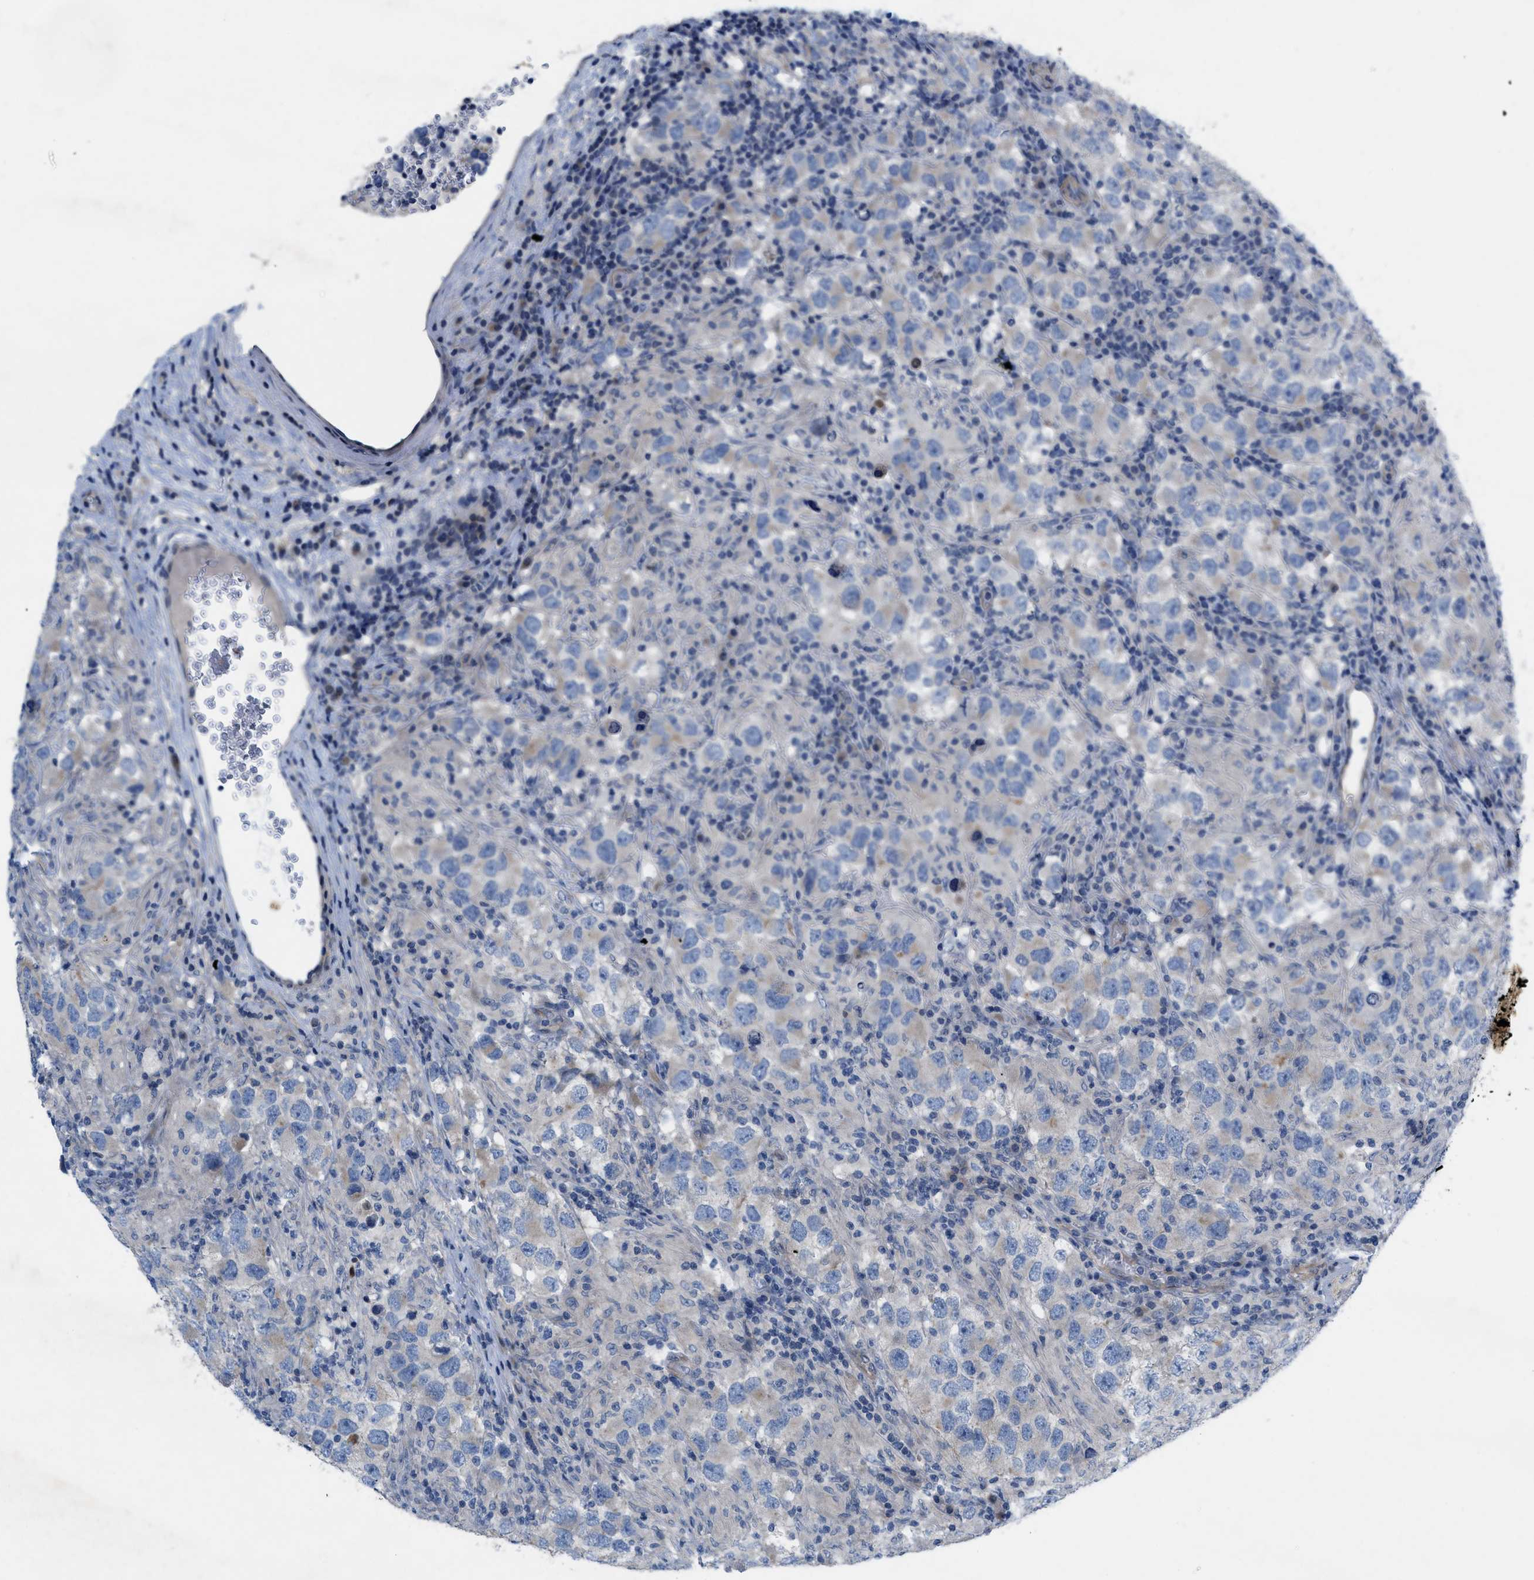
{"staining": {"intensity": "negative", "quantity": "none", "location": "none"}, "tissue": "testis cancer", "cell_type": "Tumor cells", "image_type": "cancer", "snomed": [{"axis": "morphology", "description": "Carcinoma, Embryonal, NOS"}, {"axis": "topography", "description": "Testis"}], "caption": "There is no significant expression in tumor cells of testis cancer.", "gene": "NDEL1", "patient": {"sex": "male", "age": 21}}